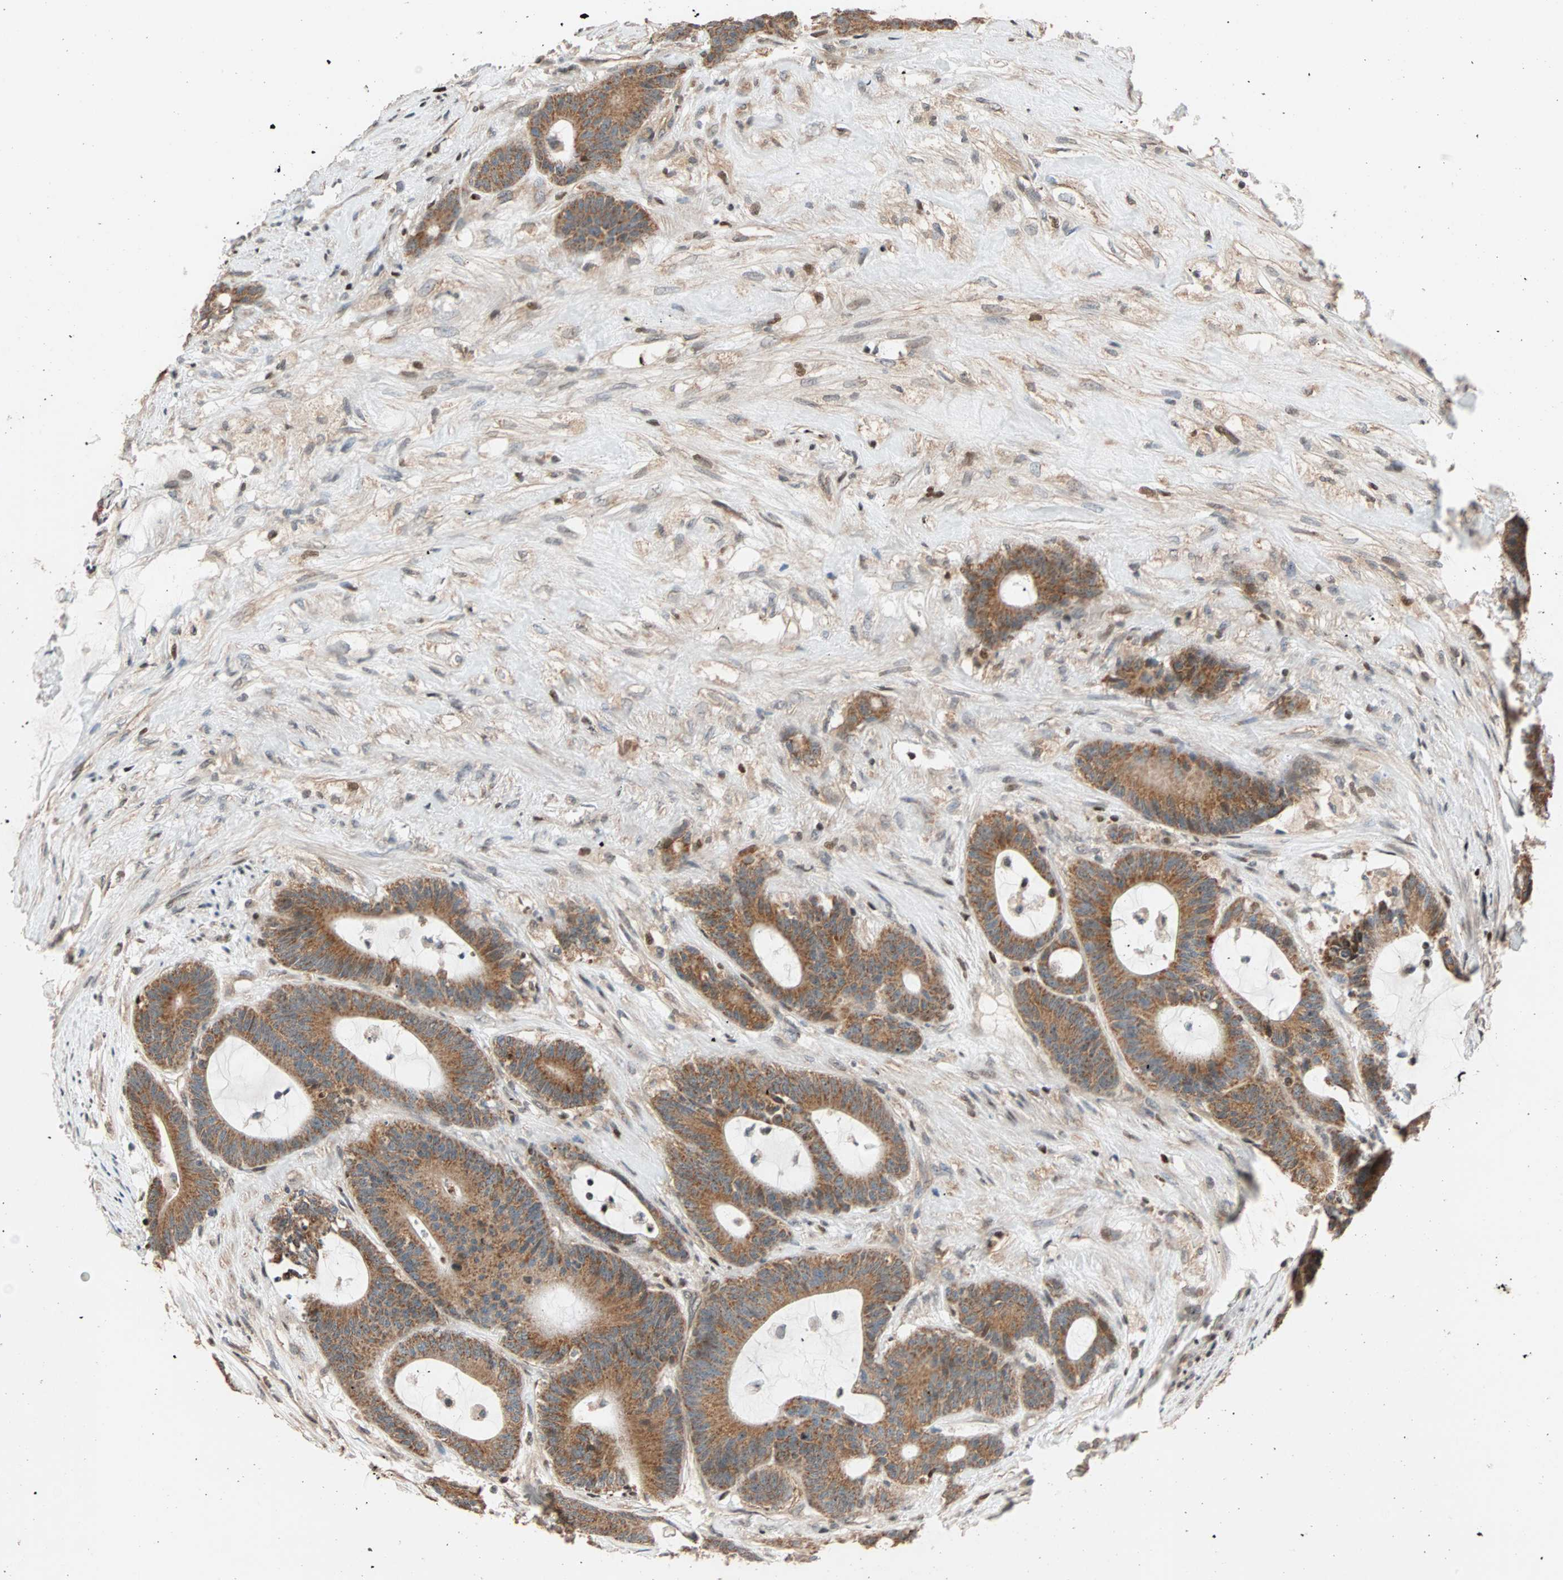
{"staining": {"intensity": "moderate", "quantity": ">75%", "location": "cytoplasmic/membranous"}, "tissue": "colorectal cancer", "cell_type": "Tumor cells", "image_type": "cancer", "snomed": [{"axis": "morphology", "description": "Adenocarcinoma, NOS"}, {"axis": "topography", "description": "Colon"}], "caption": "Approximately >75% of tumor cells in human colorectal cancer (adenocarcinoma) exhibit moderate cytoplasmic/membranous protein positivity as visualized by brown immunohistochemical staining.", "gene": "HECW1", "patient": {"sex": "female", "age": 84}}